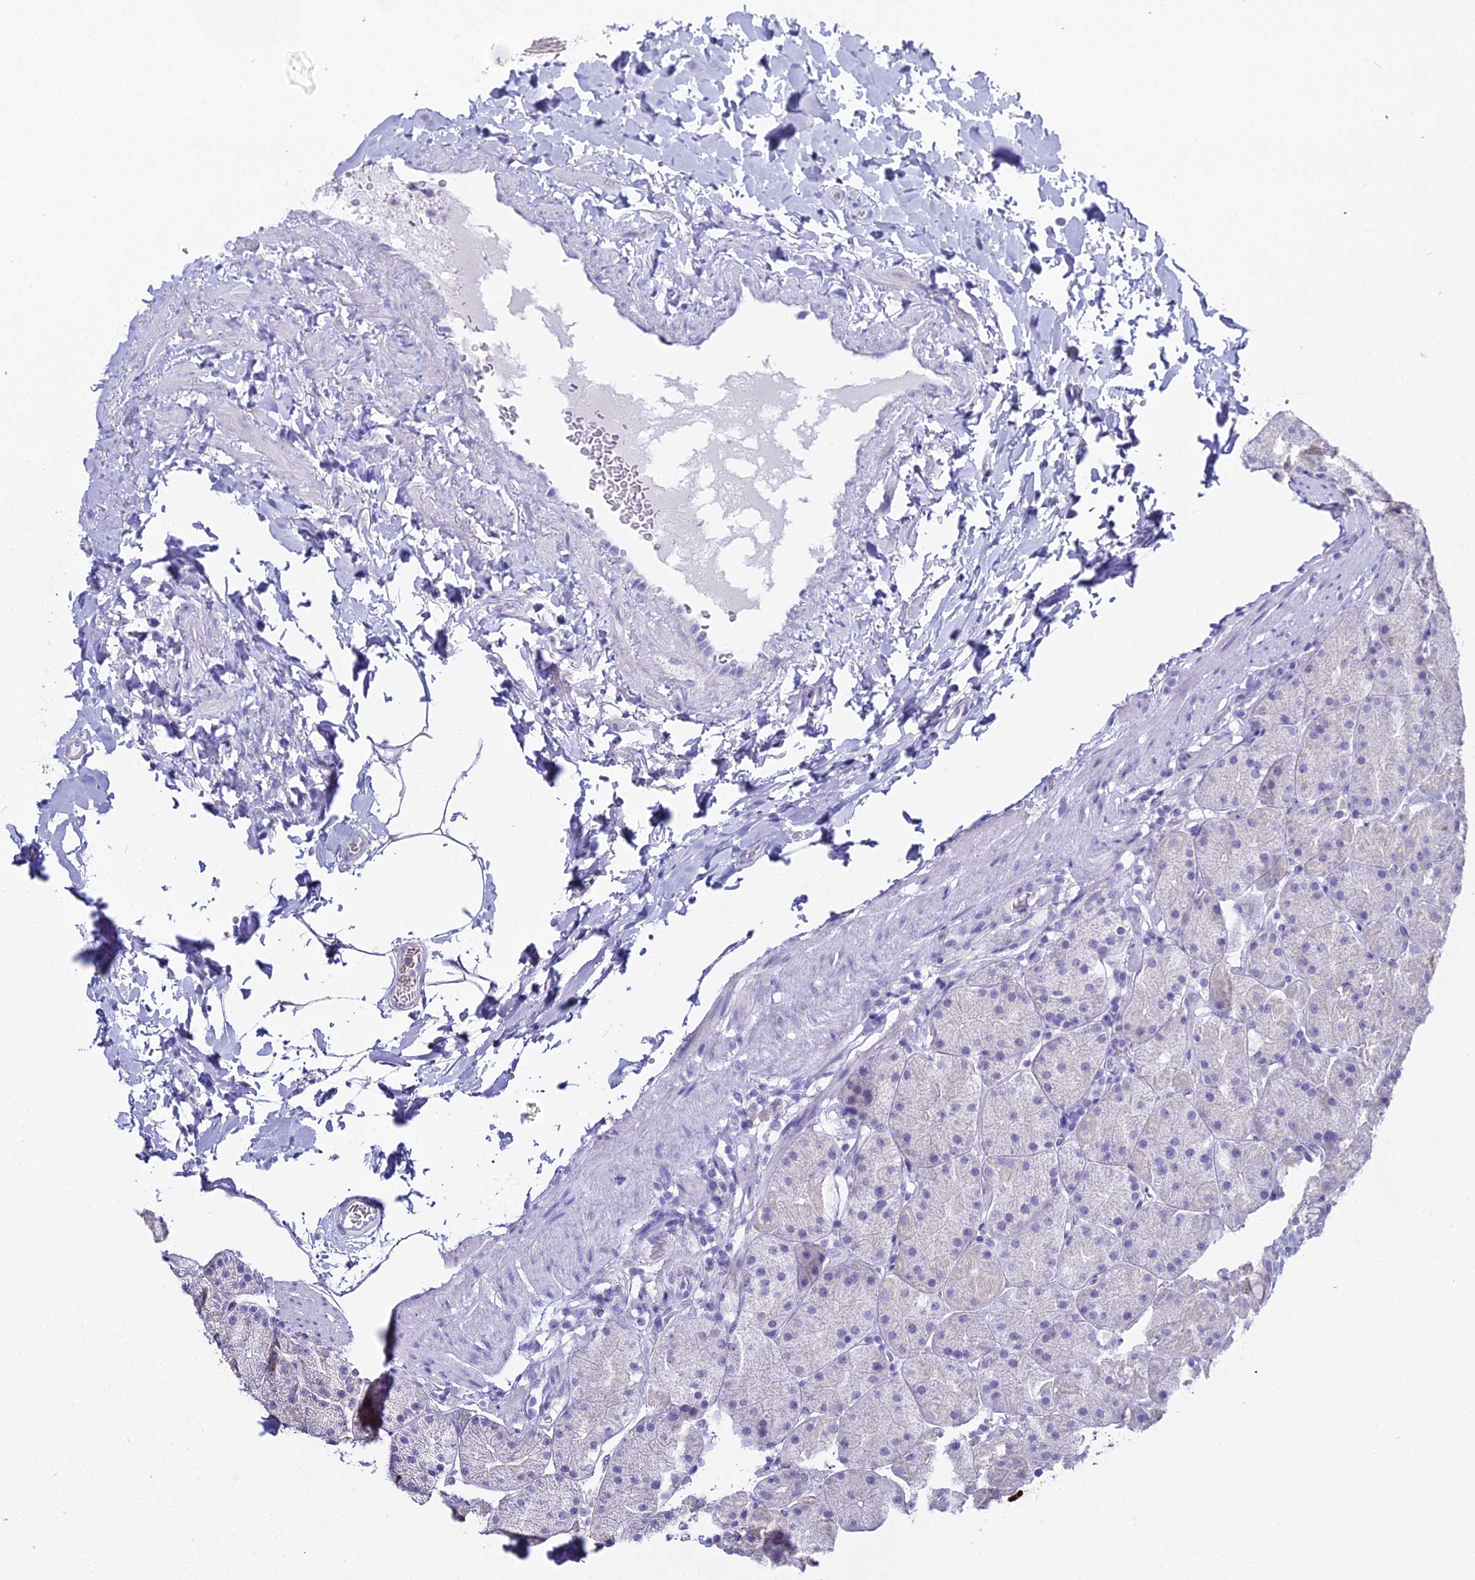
{"staining": {"intensity": "negative", "quantity": "none", "location": "none"}, "tissue": "stomach", "cell_type": "Glandular cells", "image_type": "normal", "snomed": [{"axis": "morphology", "description": "Normal tissue, NOS"}, {"axis": "topography", "description": "Stomach, upper"}, {"axis": "topography", "description": "Stomach, lower"}], "caption": "IHC photomicrograph of normal stomach: stomach stained with DAB demonstrates no significant protein staining in glandular cells. (Stains: DAB (3,3'-diaminobenzidine) immunohistochemistry with hematoxylin counter stain, Microscopy: brightfield microscopy at high magnification).", "gene": "S100A7", "patient": {"sex": "male", "age": 67}}